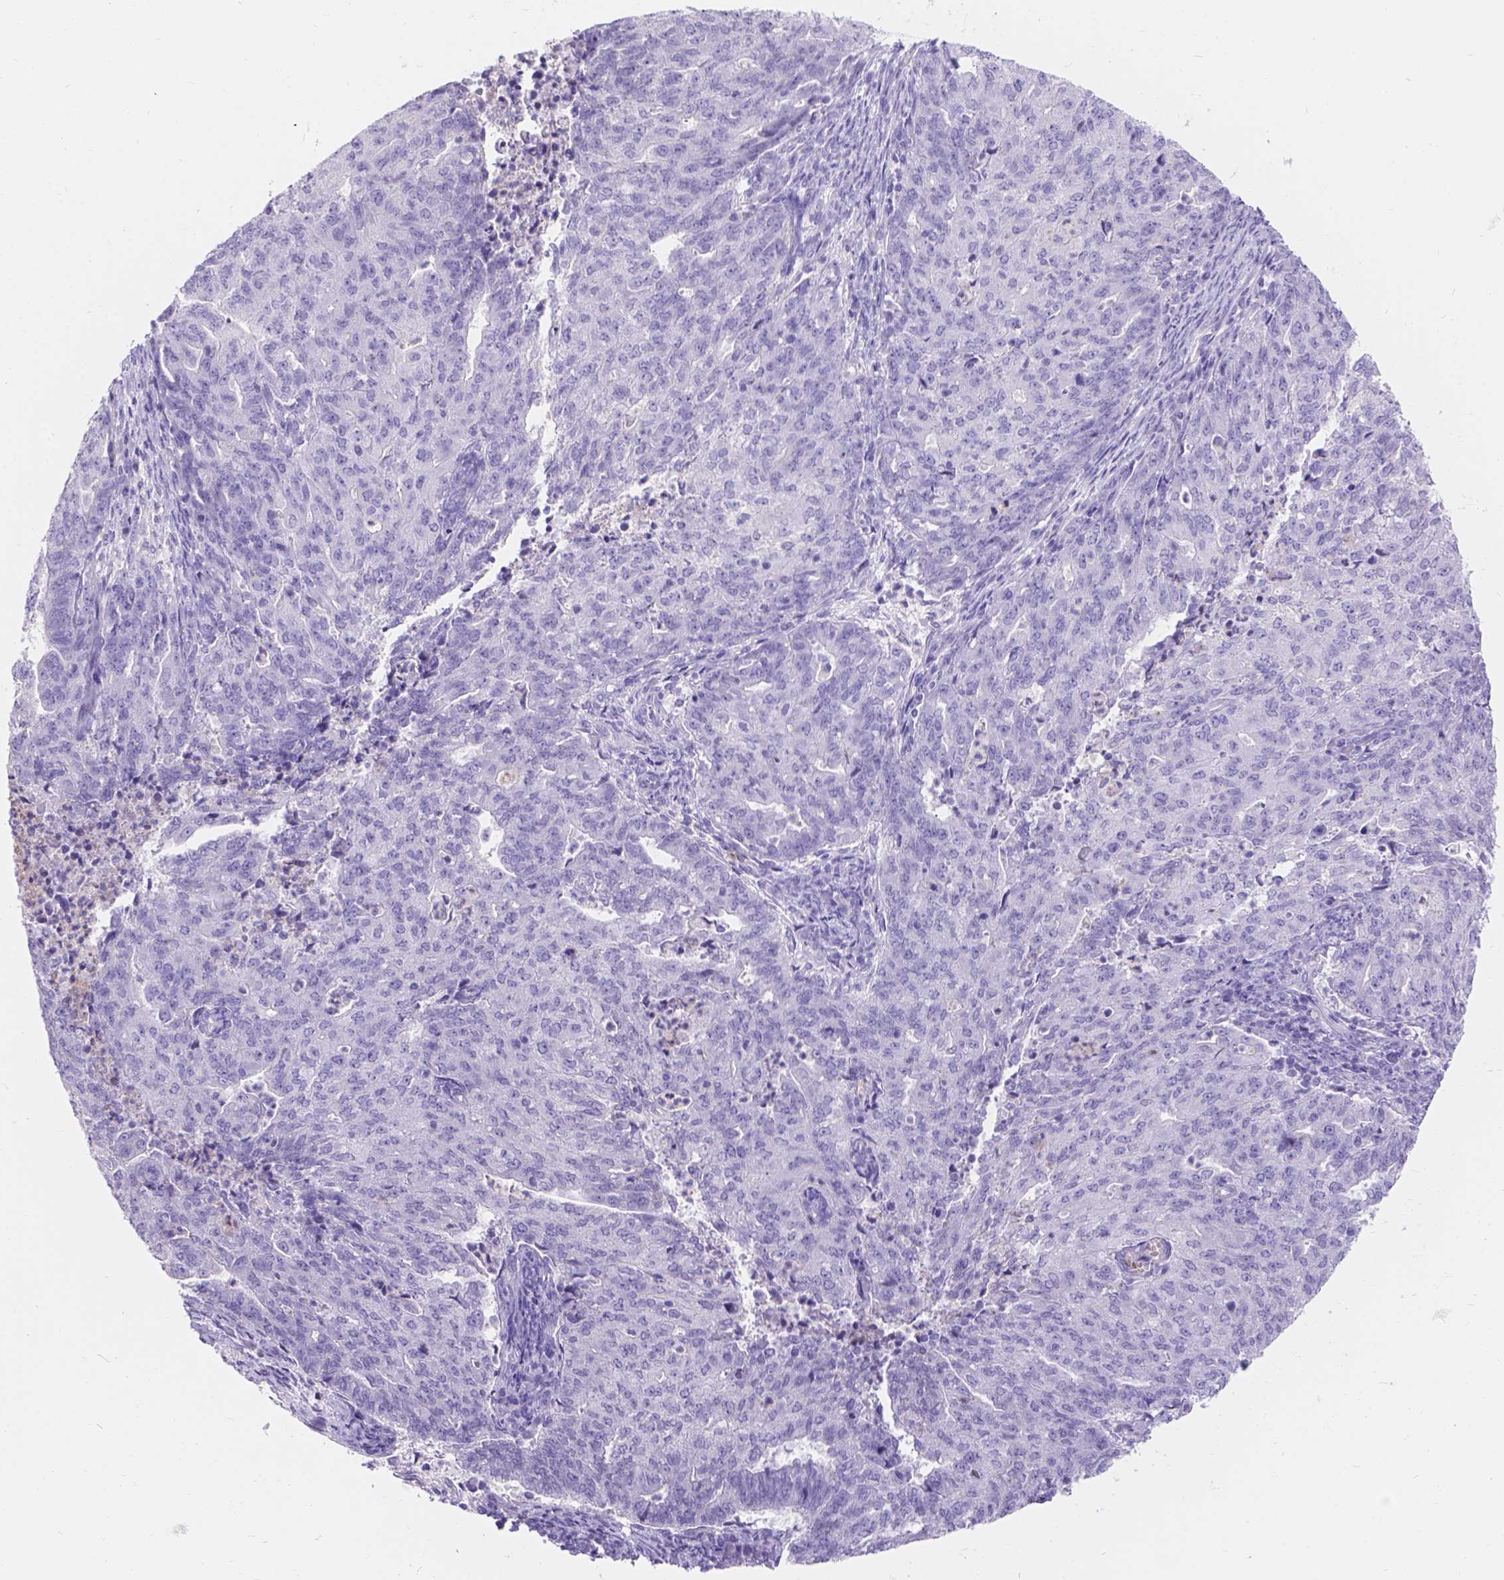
{"staining": {"intensity": "negative", "quantity": "none", "location": "none"}, "tissue": "endometrial cancer", "cell_type": "Tumor cells", "image_type": "cancer", "snomed": [{"axis": "morphology", "description": "Adenocarcinoma, NOS"}, {"axis": "topography", "description": "Endometrium"}], "caption": "Immunohistochemistry (IHC) photomicrograph of neoplastic tissue: endometrial cancer stained with DAB shows no significant protein staining in tumor cells. The staining is performed using DAB brown chromogen with nuclei counter-stained in using hematoxylin.", "gene": "GNRHR", "patient": {"sex": "female", "age": 82}}